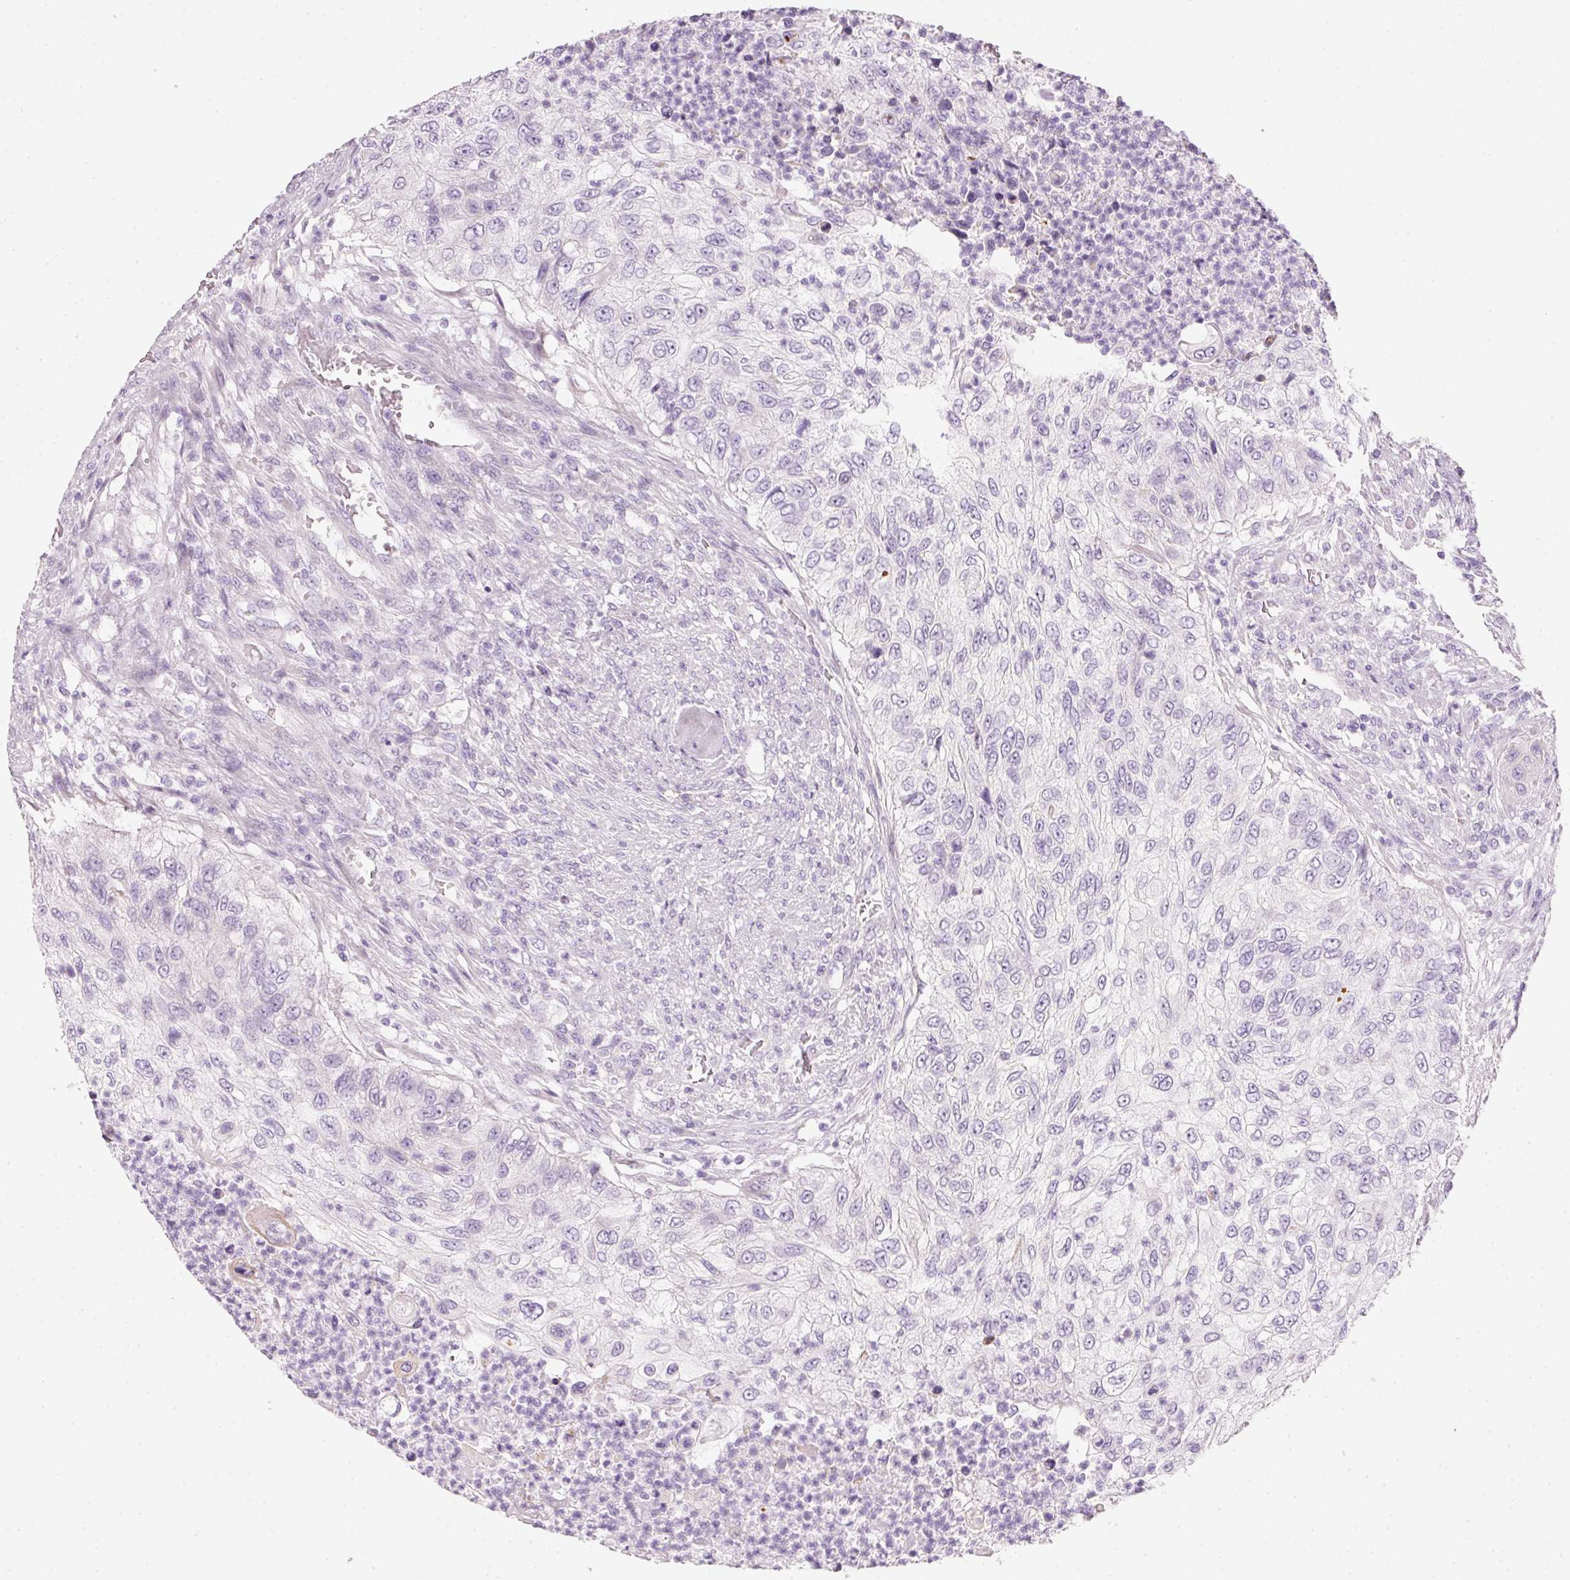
{"staining": {"intensity": "negative", "quantity": "none", "location": "none"}, "tissue": "urothelial cancer", "cell_type": "Tumor cells", "image_type": "cancer", "snomed": [{"axis": "morphology", "description": "Urothelial carcinoma, High grade"}, {"axis": "topography", "description": "Urinary bladder"}], "caption": "Urothelial cancer was stained to show a protein in brown. There is no significant positivity in tumor cells.", "gene": "PDXDC1", "patient": {"sex": "female", "age": 60}}